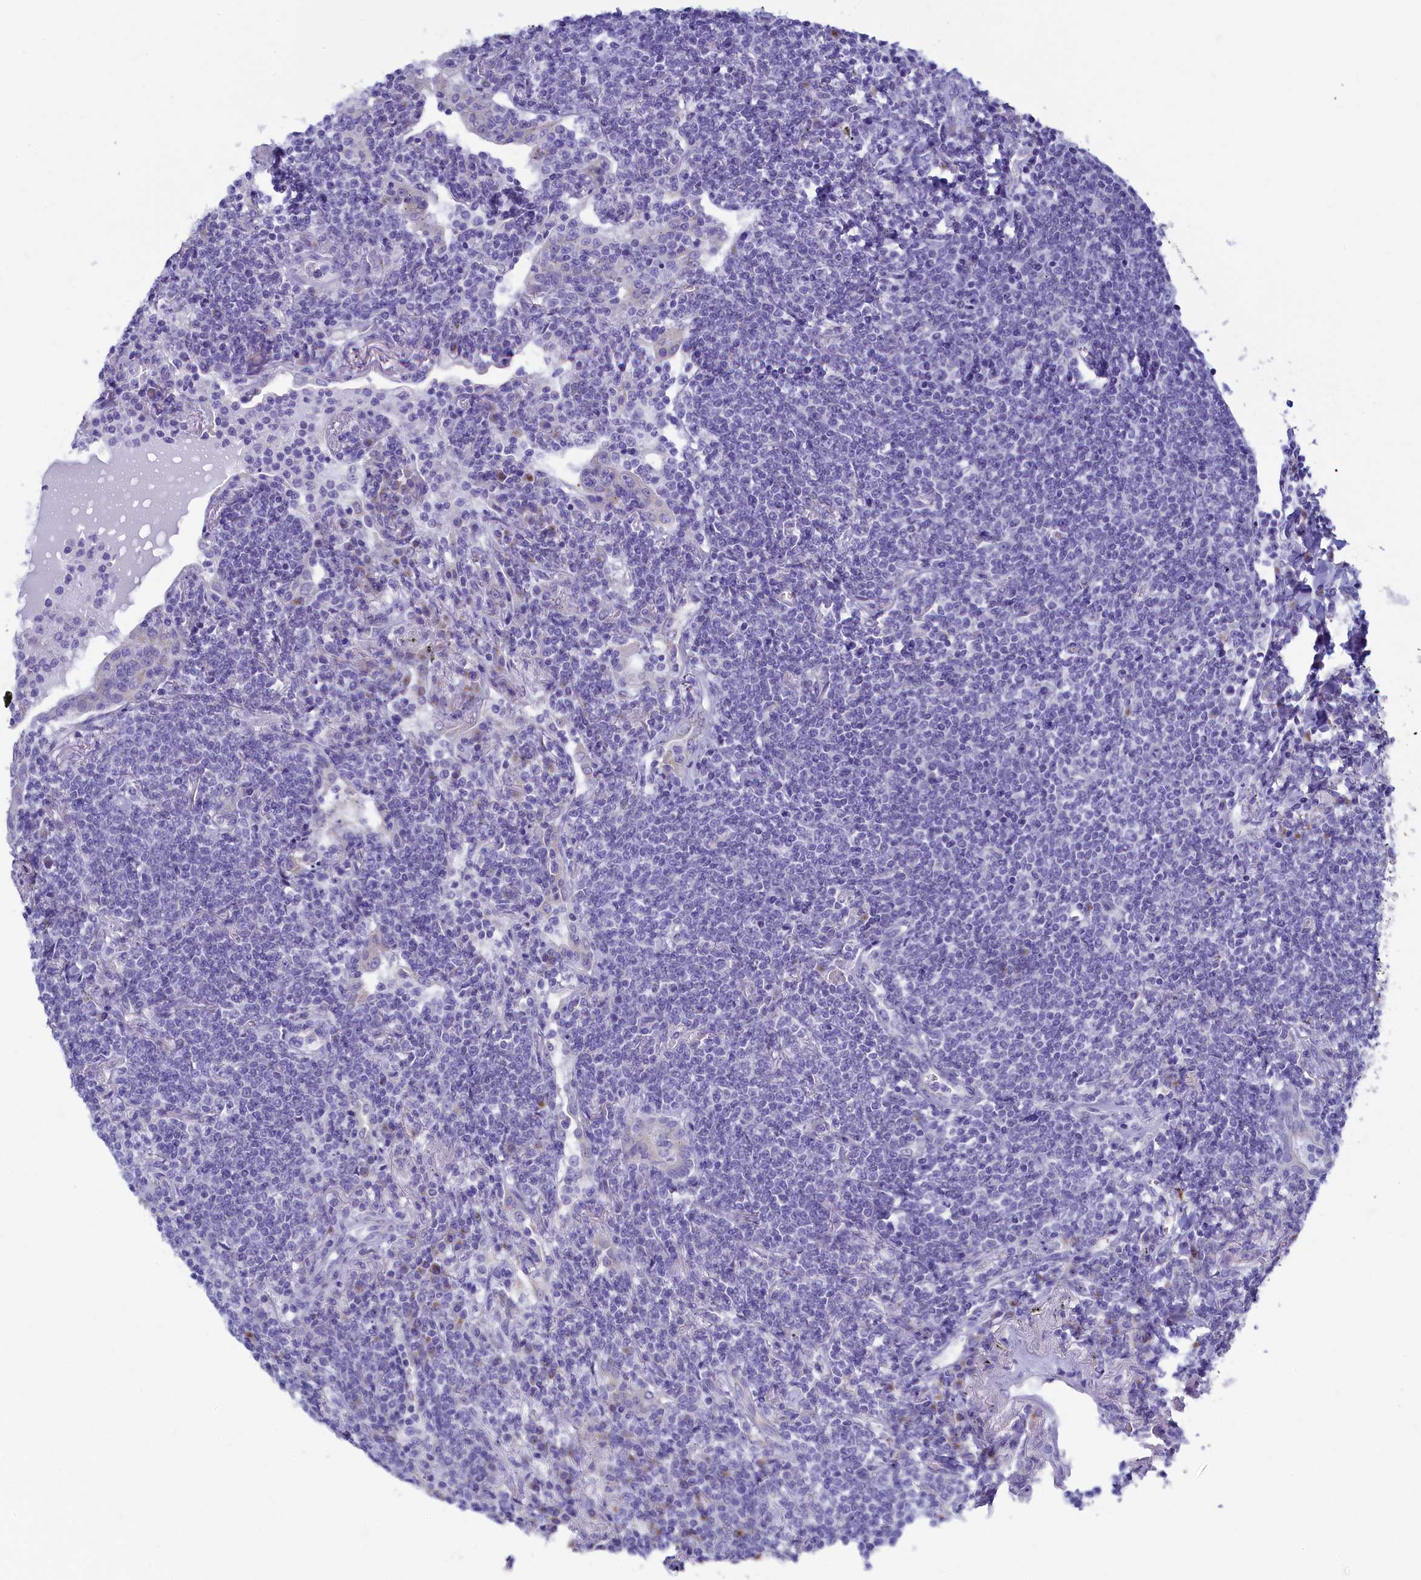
{"staining": {"intensity": "negative", "quantity": "none", "location": "none"}, "tissue": "lymphoma", "cell_type": "Tumor cells", "image_type": "cancer", "snomed": [{"axis": "morphology", "description": "Malignant lymphoma, non-Hodgkin's type, Low grade"}, {"axis": "topography", "description": "Lung"}], "caption": "Human lymphoma stained for a protein using immunohistochemistry reveals no positivity in tumor cells.", "gene": "SKA3", "patient": {"sex": "female", "age": 71}}